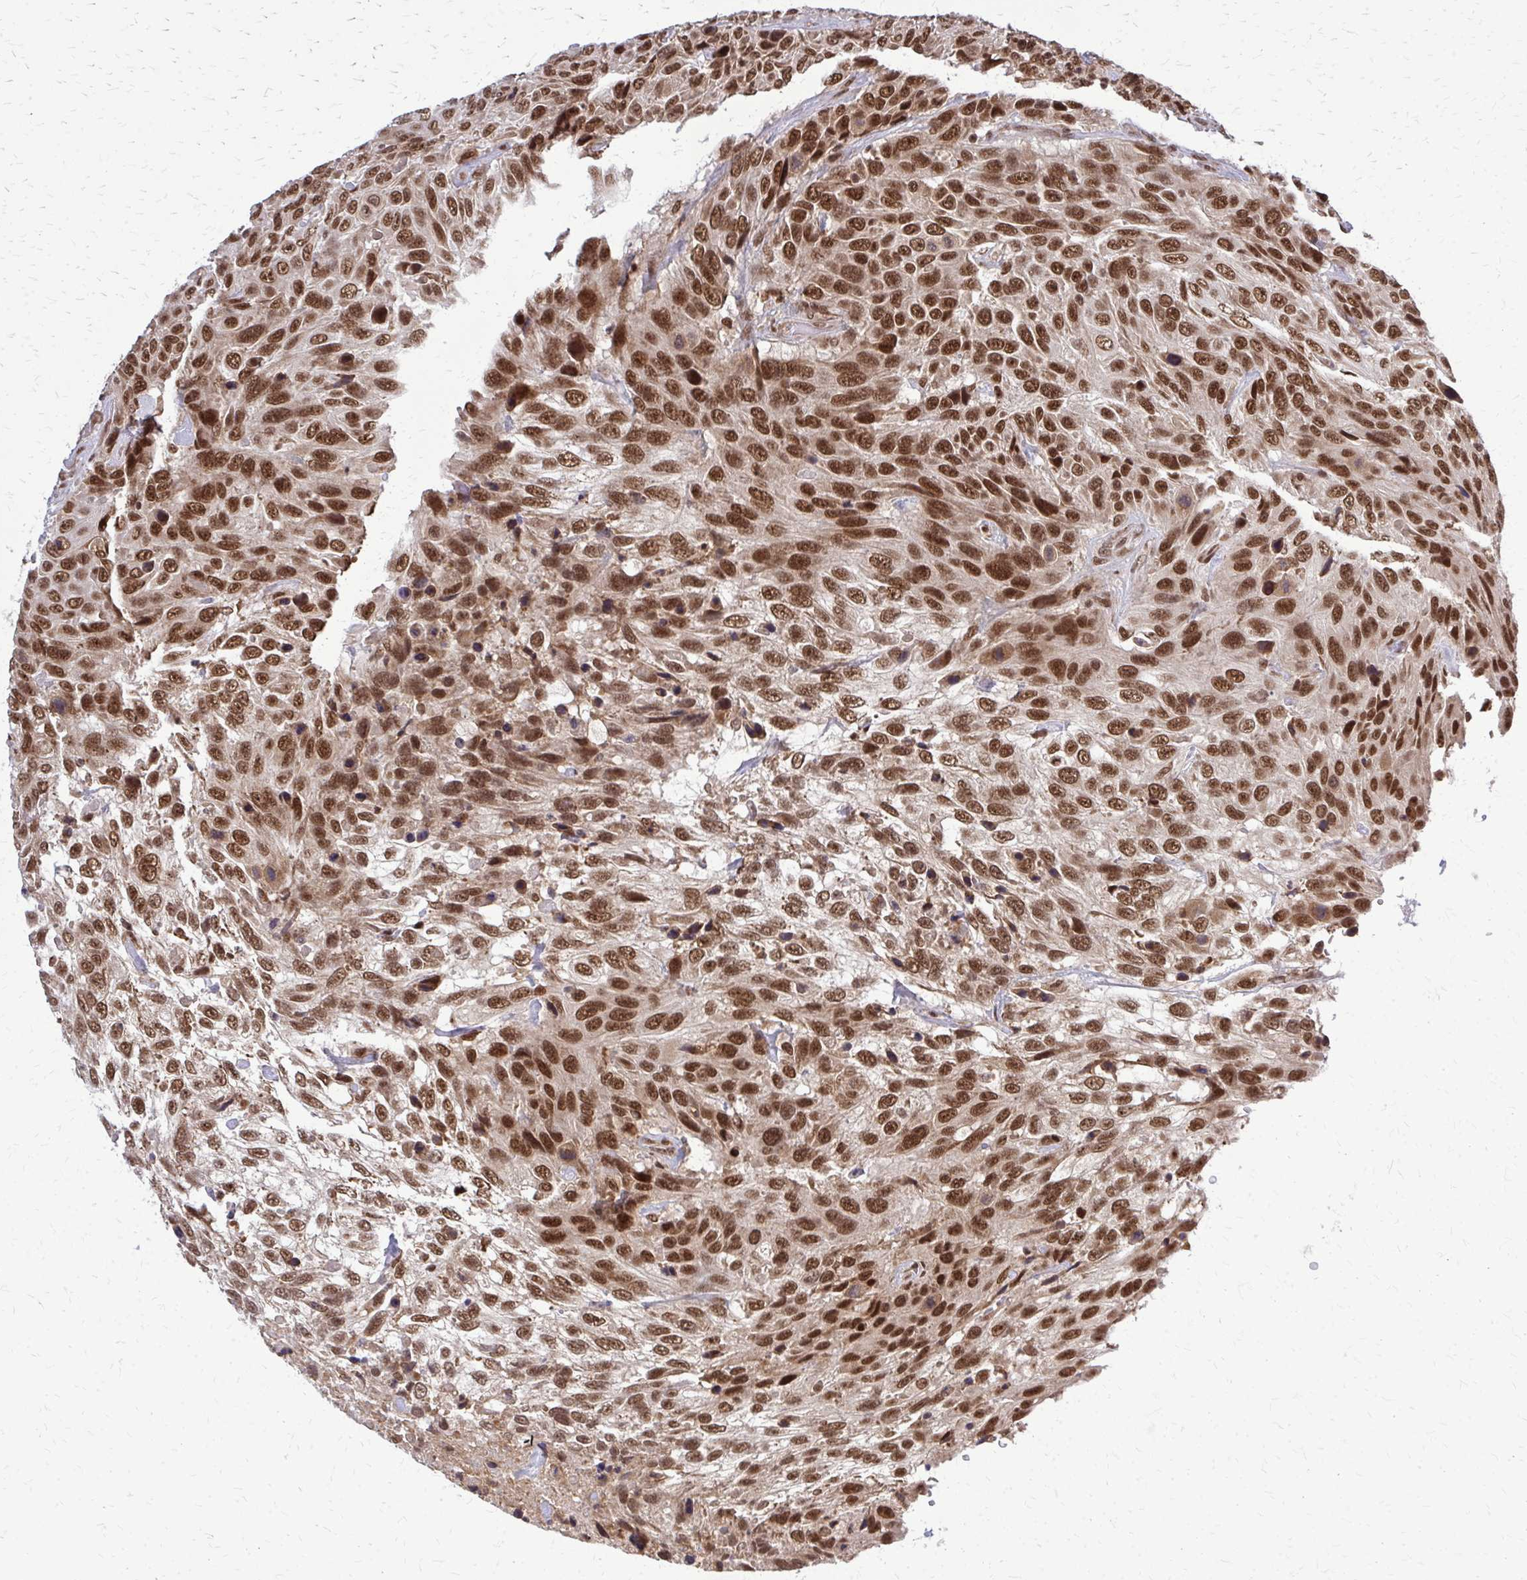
{"staining": {"intensity": "strong", "quantity": ">75%", "location": "nuclear"}, "tissue": "urothelial cancer", "cell_type": "Tumor cells", "image_type": "cancer", "snomed": [{"axis": "morphology", "description": "Urothelial carcinoma, High grade"}, {"axis": "topography", "description": "Urinary bladder"}], "caption": "Immunohistochemical staining of human urothelial cancer reveals high levels of strong nuclear expression in approximately >75% of tumor cells.", "gene": "HDAC3", "patient": {"sex": "female", "age": 70}}